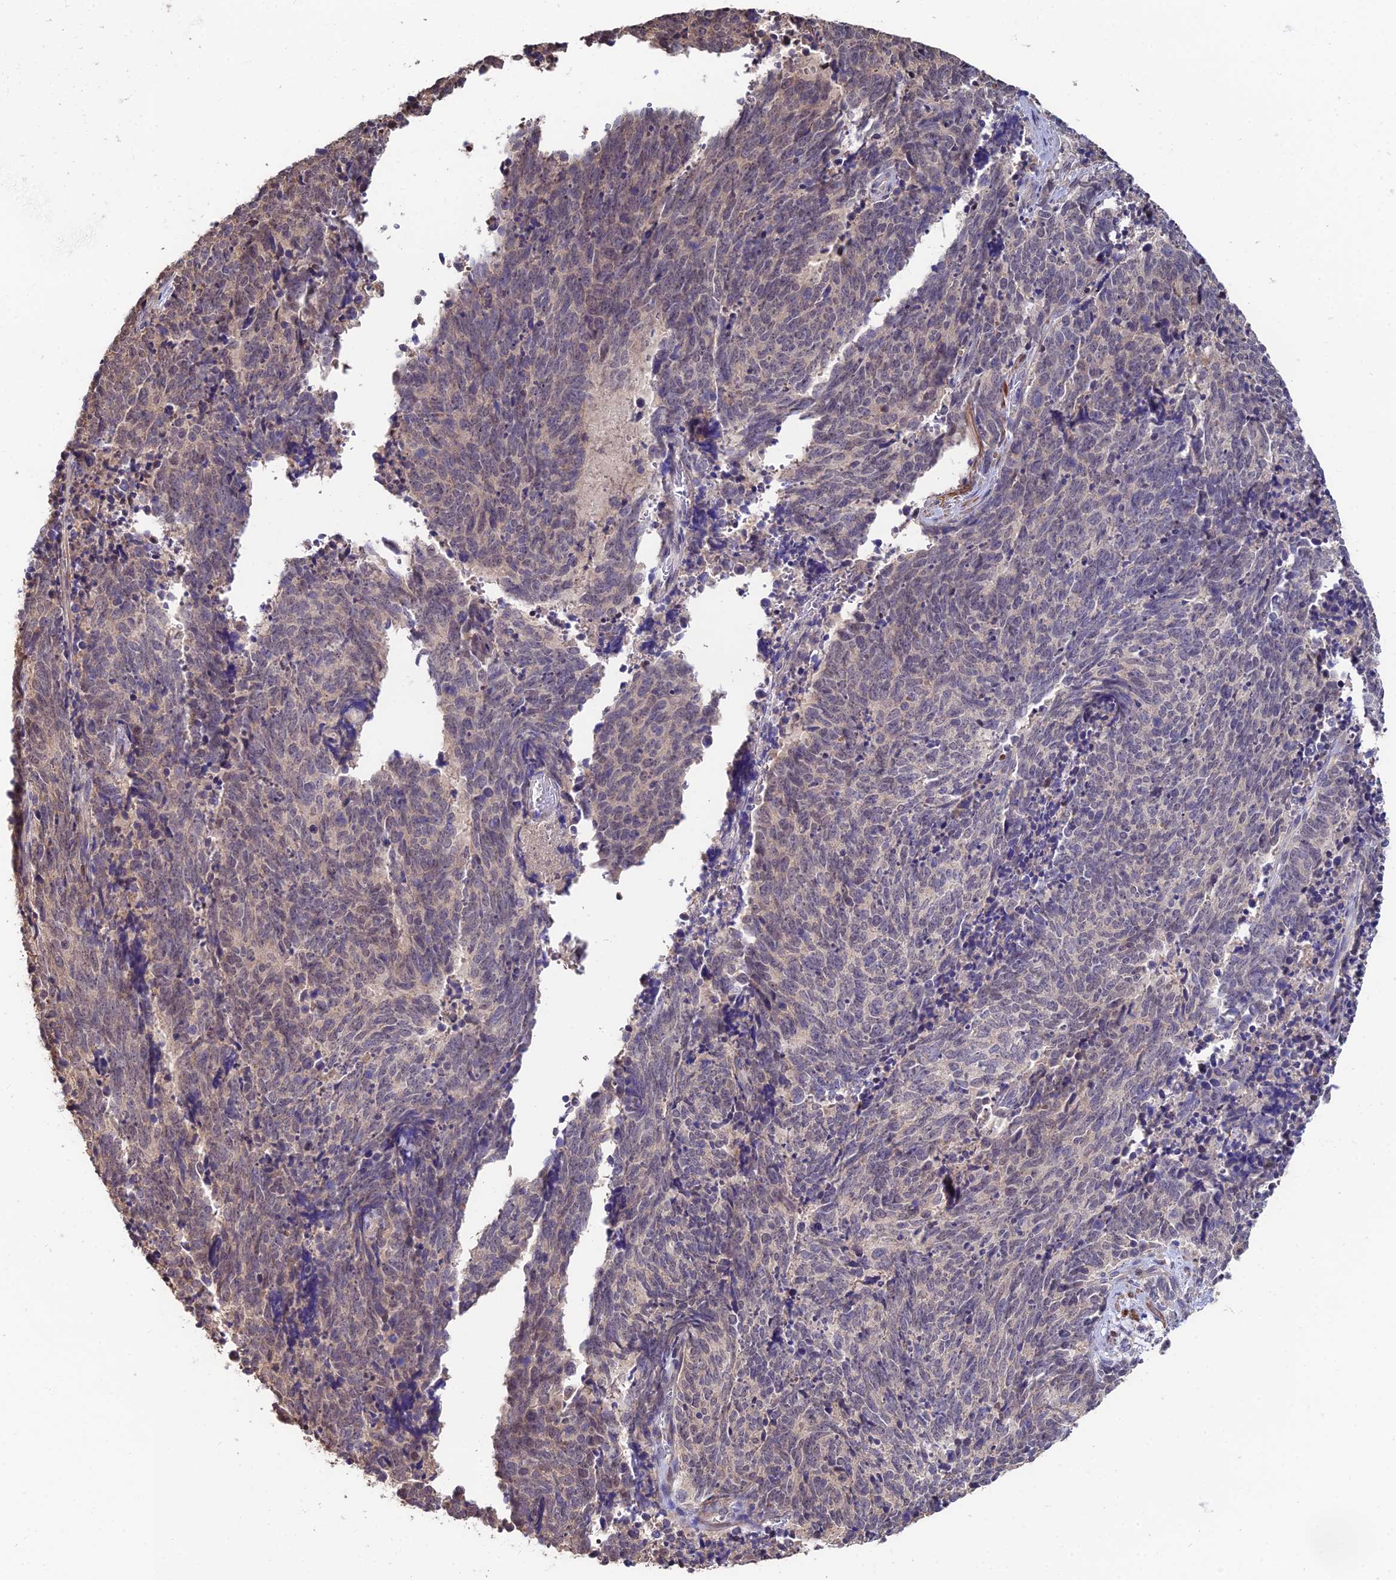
{"staining": {"intensity": "weak", "quantity": "<25%", "location": "nuclear"}, "tissue": "cervical cancer", "cell_type": "Tumor cells", "image_type": "cancer", "snomed": [{"axis": "morphology", "description": "Squamous cell carcinoma, NOS"}, {"axis": "topography", "description": "Cervix"}], "caption": "Squamous cell carcinoma (cervical) was stained to show a protein in brown. There is no significant positivity in tumor cells.", "gene": "ACTR5", "patient": {"sex": "female", "age": 29}}